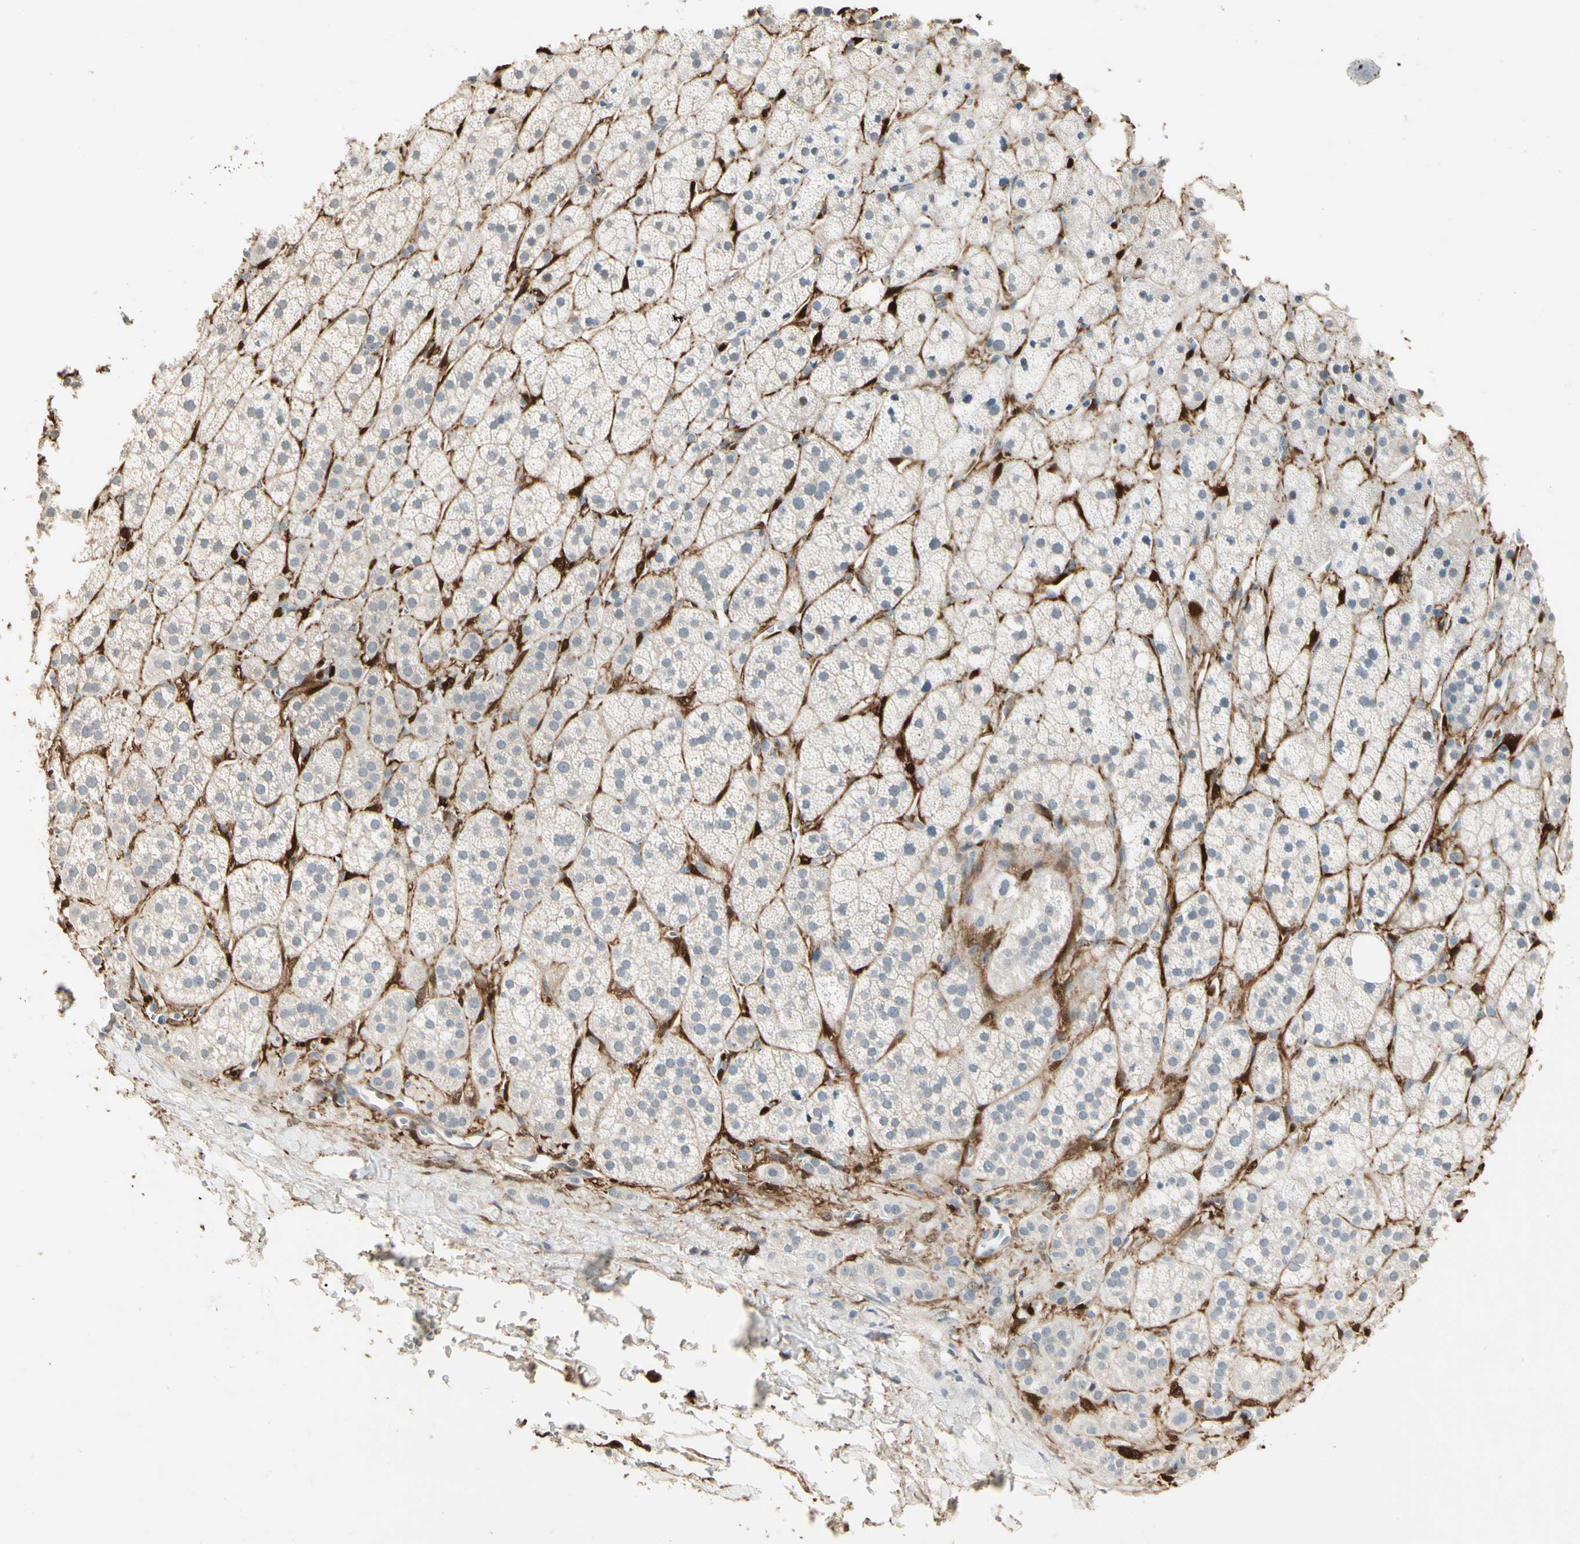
{"staining": {"intensity": "weak", "quantity": "<25%", "location": "cytoplasmic/membranous"}, "tissue": "adrenal gland", "cell_type": "Glandular cells", "image_type": "normal", "snomed": [{"axis": "morphology", "description": "Normal tissue, NOS"}, {"axis": "topography", "description": "Adrenal gland"}], "caption": "DAB immunohistochemical staining of unremarkable adrenal gland displays no significant staining in glandular cells.", "gene": "GNE", "patient": {"sex": "male", "age": 56}}